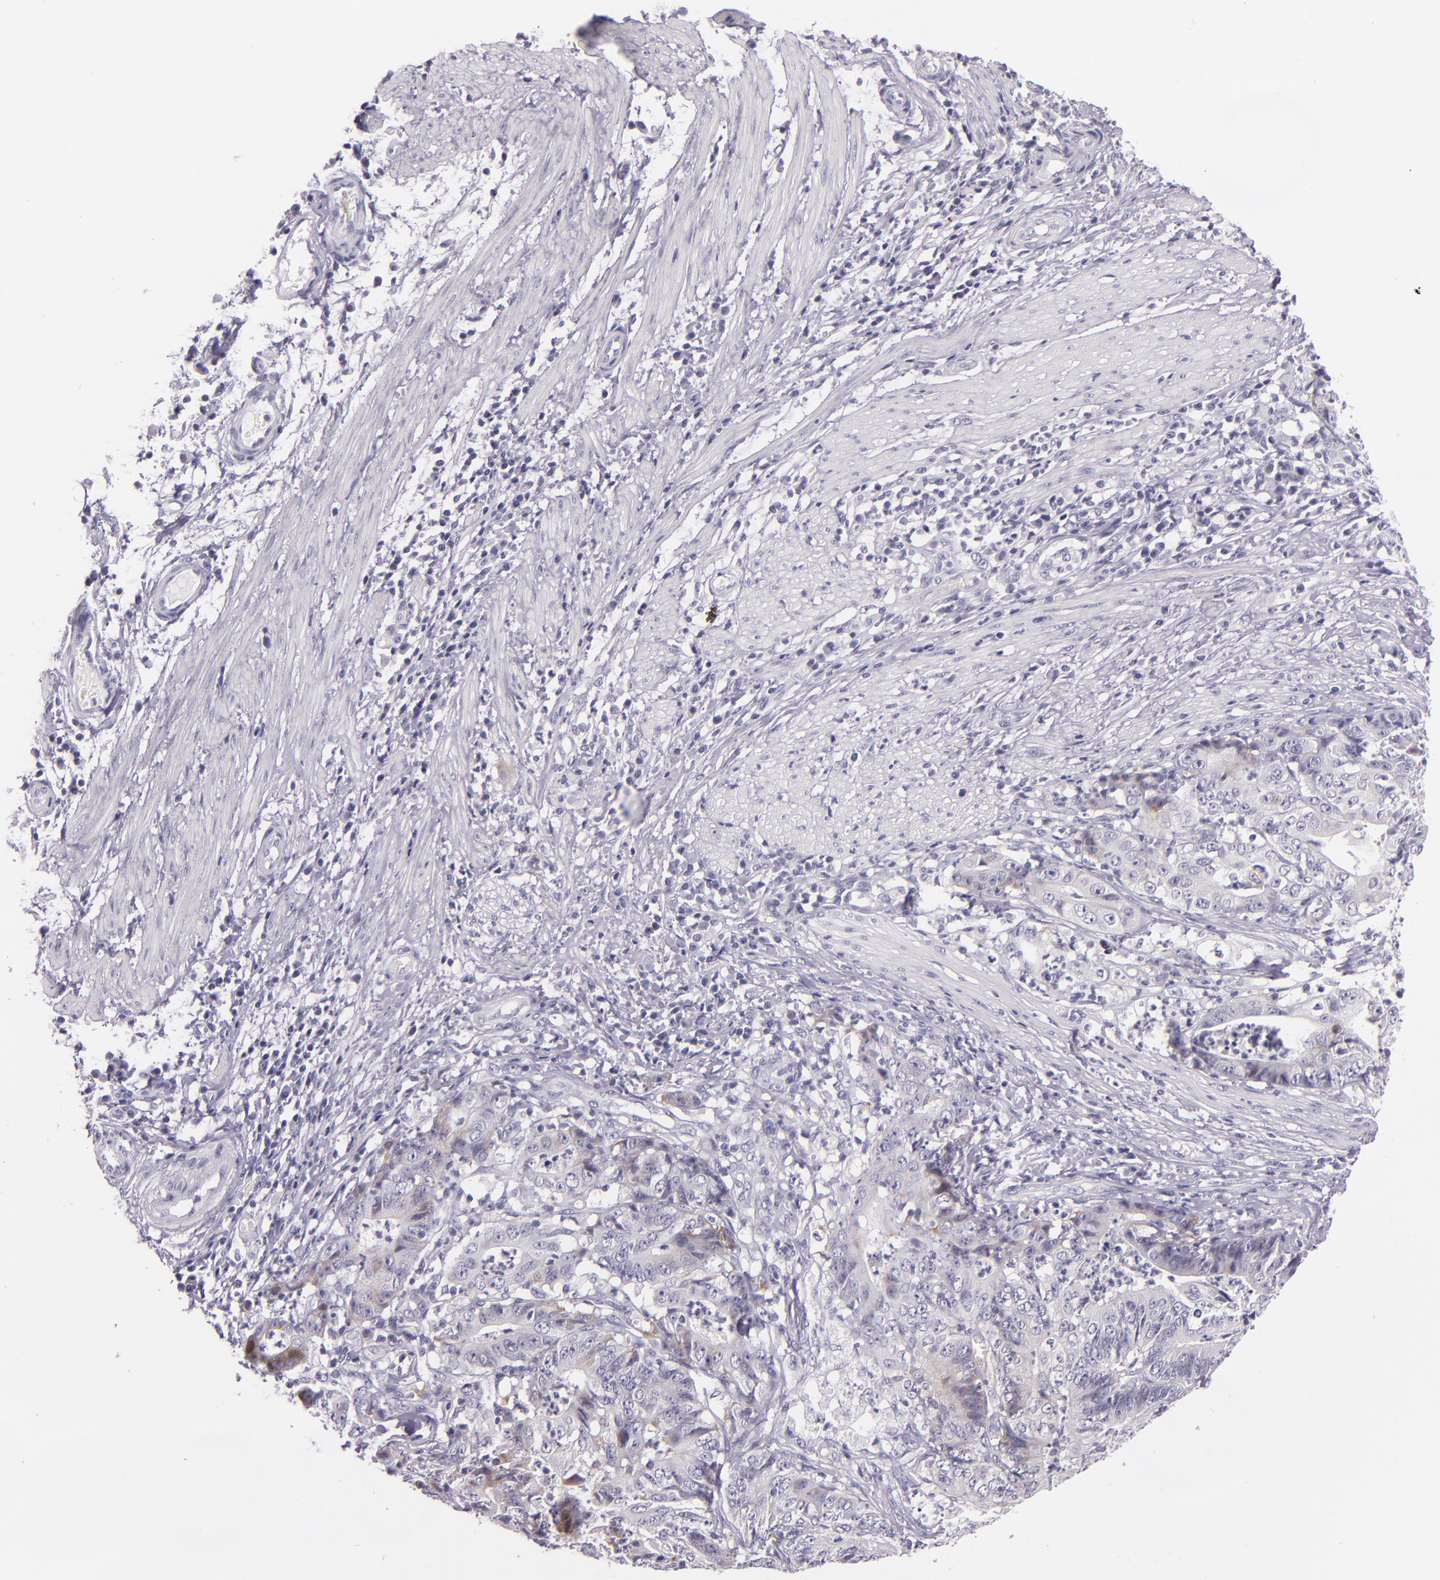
{"staining": {"intensity": "weak", "quantity": "<25%", "location": "cytoplasmic/membranous"}, "tissue": "stomach cancer", "cell_type": "Tumor cells", "image_type": "cancer", "snomed": [{"axis": "morphology", "description": "Adenocarcinoma, NOS"}, {"axis": "topography", "description": "Stomach, lower"}], "caption": "Immunohistochemical staining of stomach adenocarcinoma displays no significant positivity in tumor cells.", "gene": "HSP90AA1", "patient": {"sex": "female", "age": 86}}